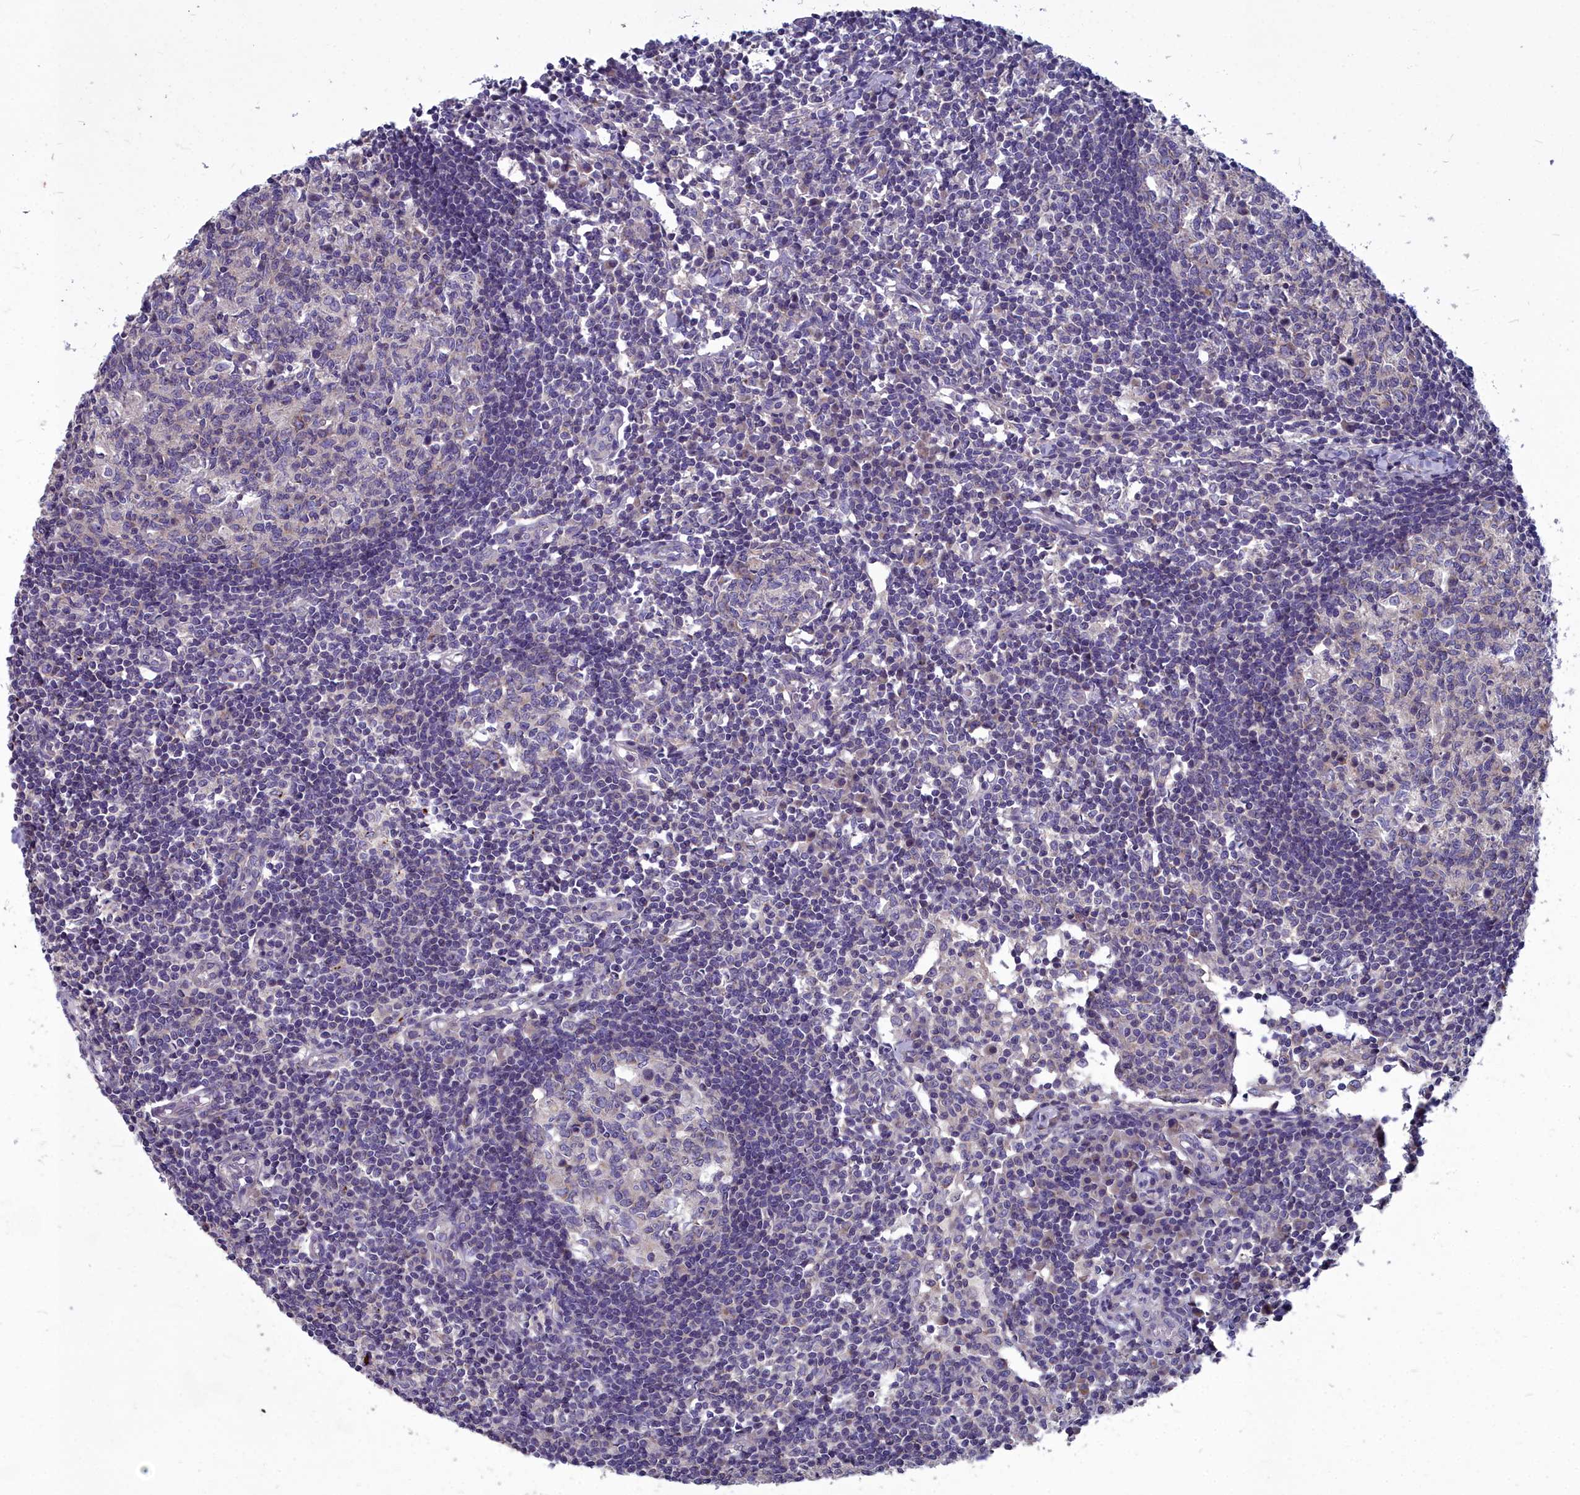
{"staining": {"intensity": "negative", "quantity": "none", "location": "none"}, "tissue": "lymph node", "cell_type": "Germinal center cells", "image_type": "normal", "snomed": [{"axis": "morphology", "description": "Normal tissue, NOS"}, {"axis": "topography", "description": "Lymph node"}], "caption": "This histopathology image is of unremarkable lymph node stained with immunohistochemistry (IHC) to label a protein in brown with the nuclei are counter-stained blue. There is no positivity in germinal center cells.", "gene": "COX20", "patient": {"sex": "female", "age": 55}}